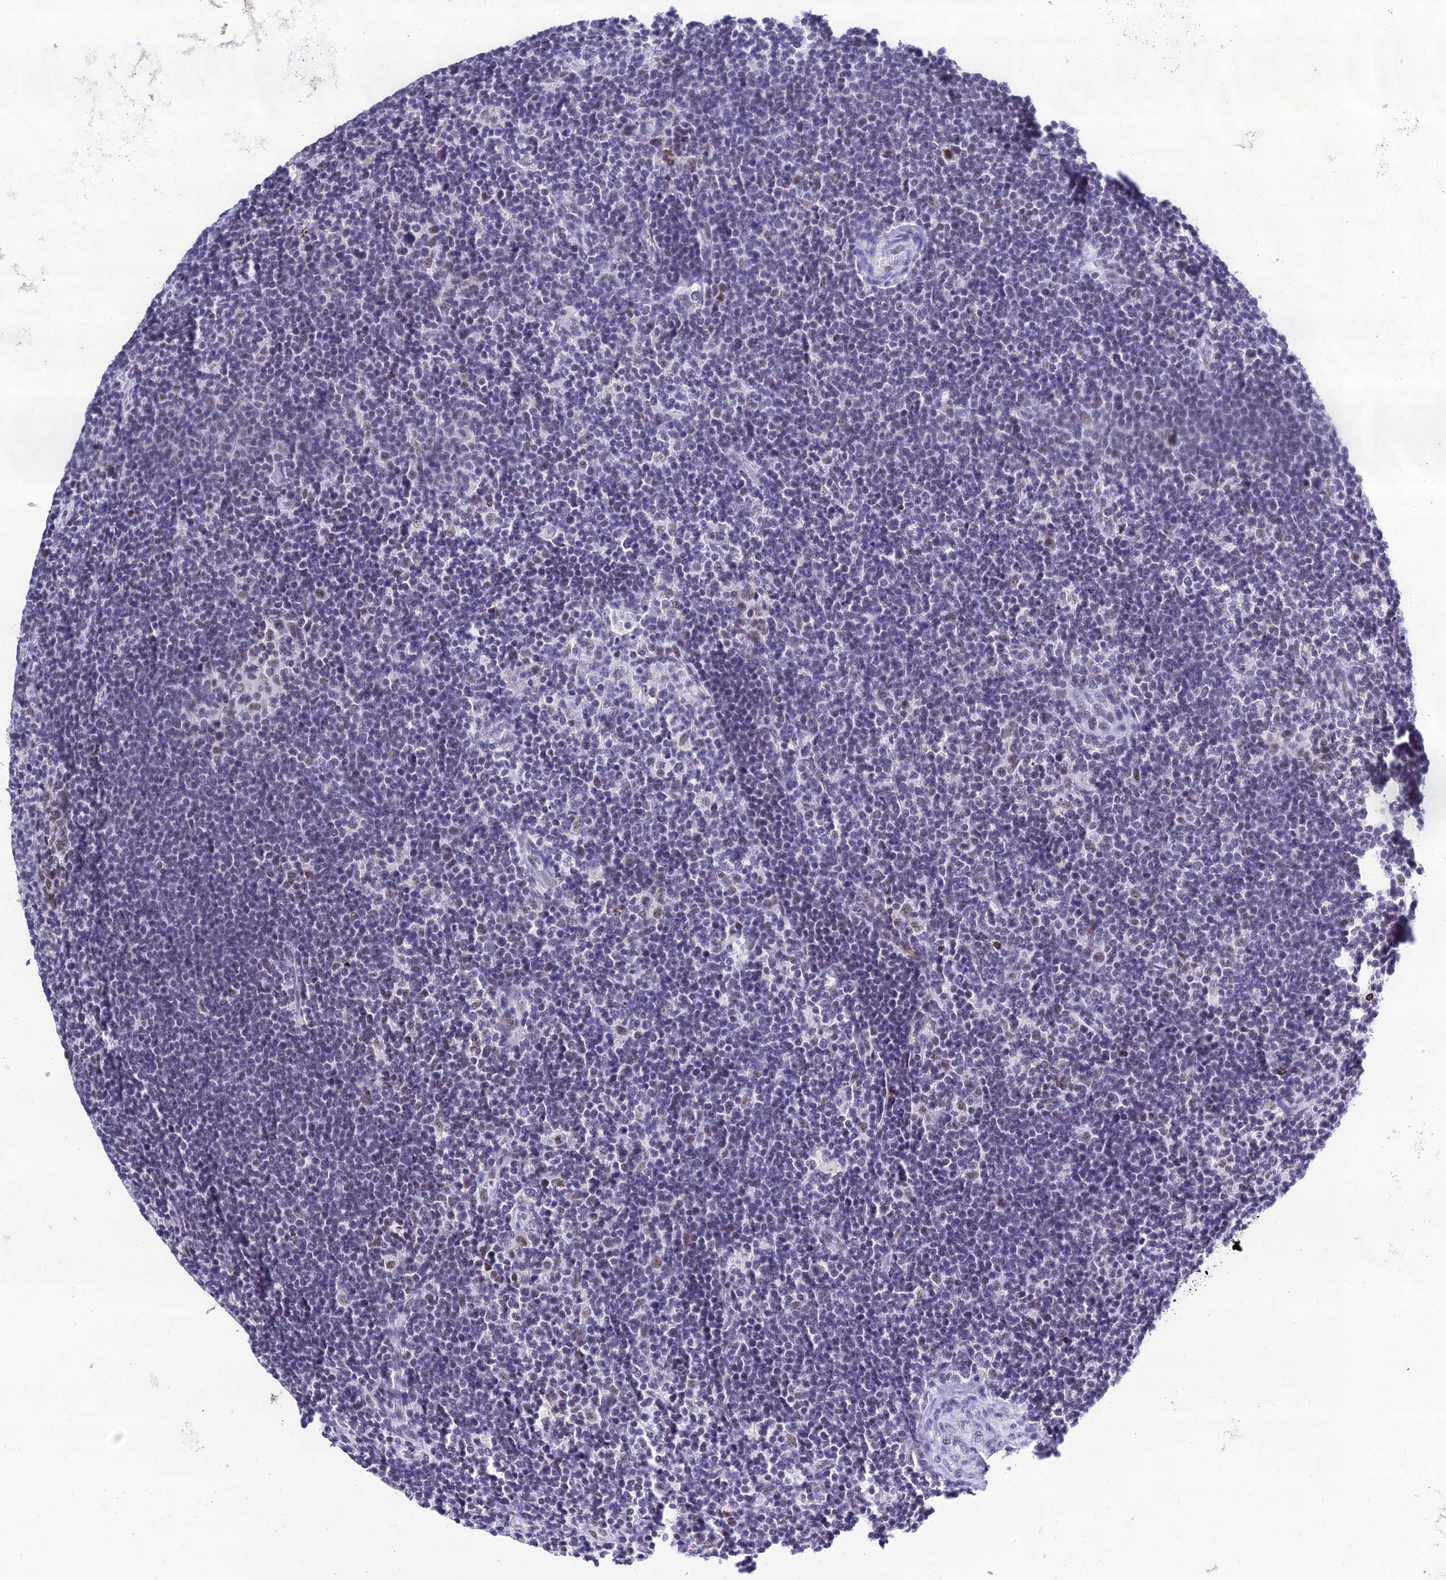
{"staining": {"intensity": "weak", "quantity": ">75%", "location": "nuclear"}, "tissue": "lymphoma", "cell_type": "Tumor cells", "image_type": "cancer", "snomed": [{"axis": "morphology", "description": "Hodgkin's disease, NOS"}, {"axis": "topography", "description": "Lymph node"}], "caption": "This micrograph reveals immunohistochemistry (IHC) staining of Hodgkin's disease, with low weak nuclear expression in approximately >75% of tumor cells.", "gene": "PPP4R2", "patient": {"sex": "female", "age": 57}}